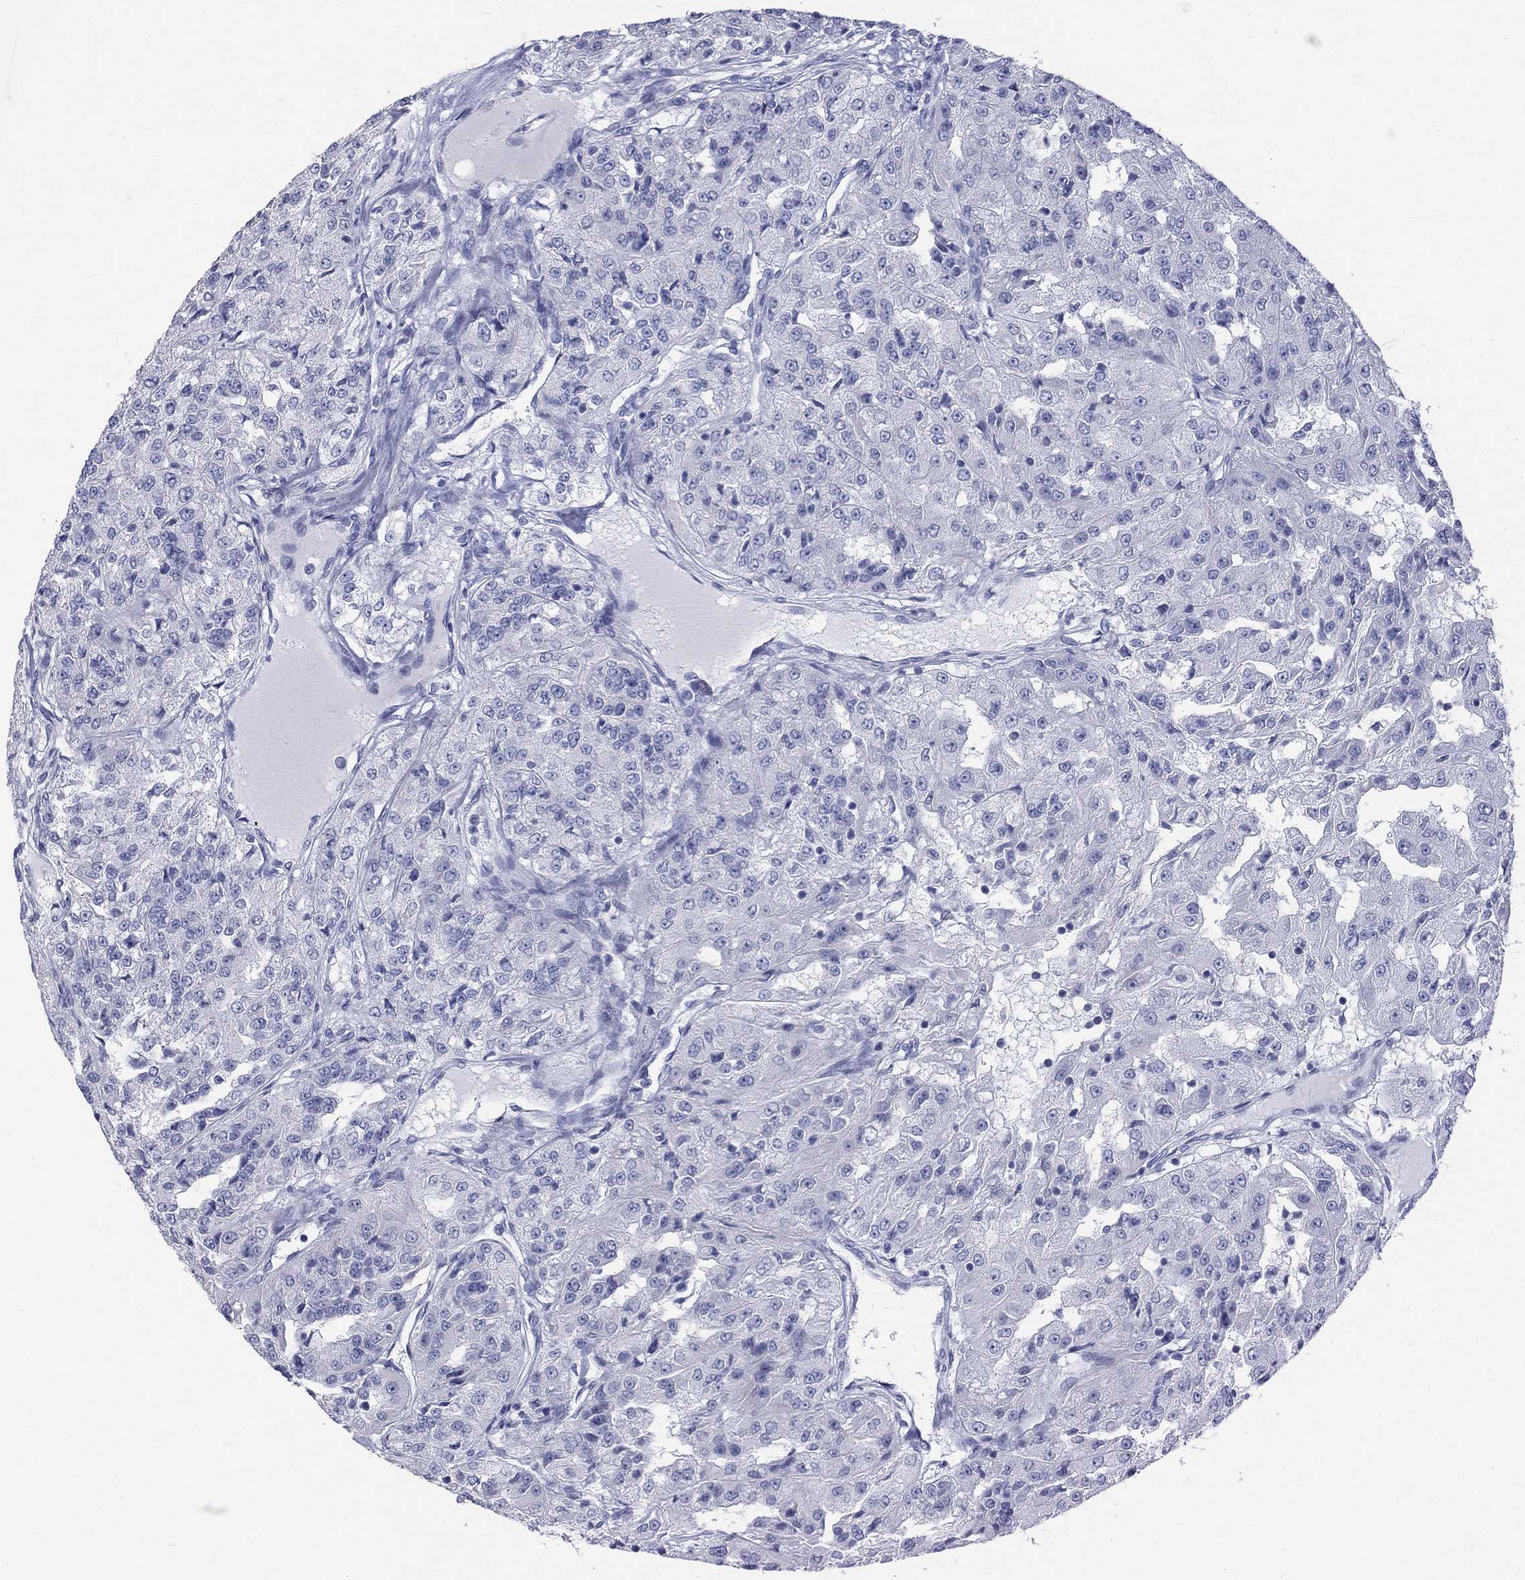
{"staining": {"intensity": "negative", "quantity": "none", "location": "none"}, "tissue": "renal cancer", "cell_type": "Tumor cells", "image_type": "cancer", "snomed": [{"axis": "morphology", "description": "Adenocarcinoma, NOS"}, {"axis": "topography", "description": "Kidney"}], "caption": "Immunohistochemistry (IHC) image of neoplastic tissue: renal cancer (adenocarcinoma) stained with DAB (3,3'-diaminobenzidine) reveals no significant protein staining in tumor cells.", "gene": "MAGEB6", "patient": {"sex": "female", "age": 63}}